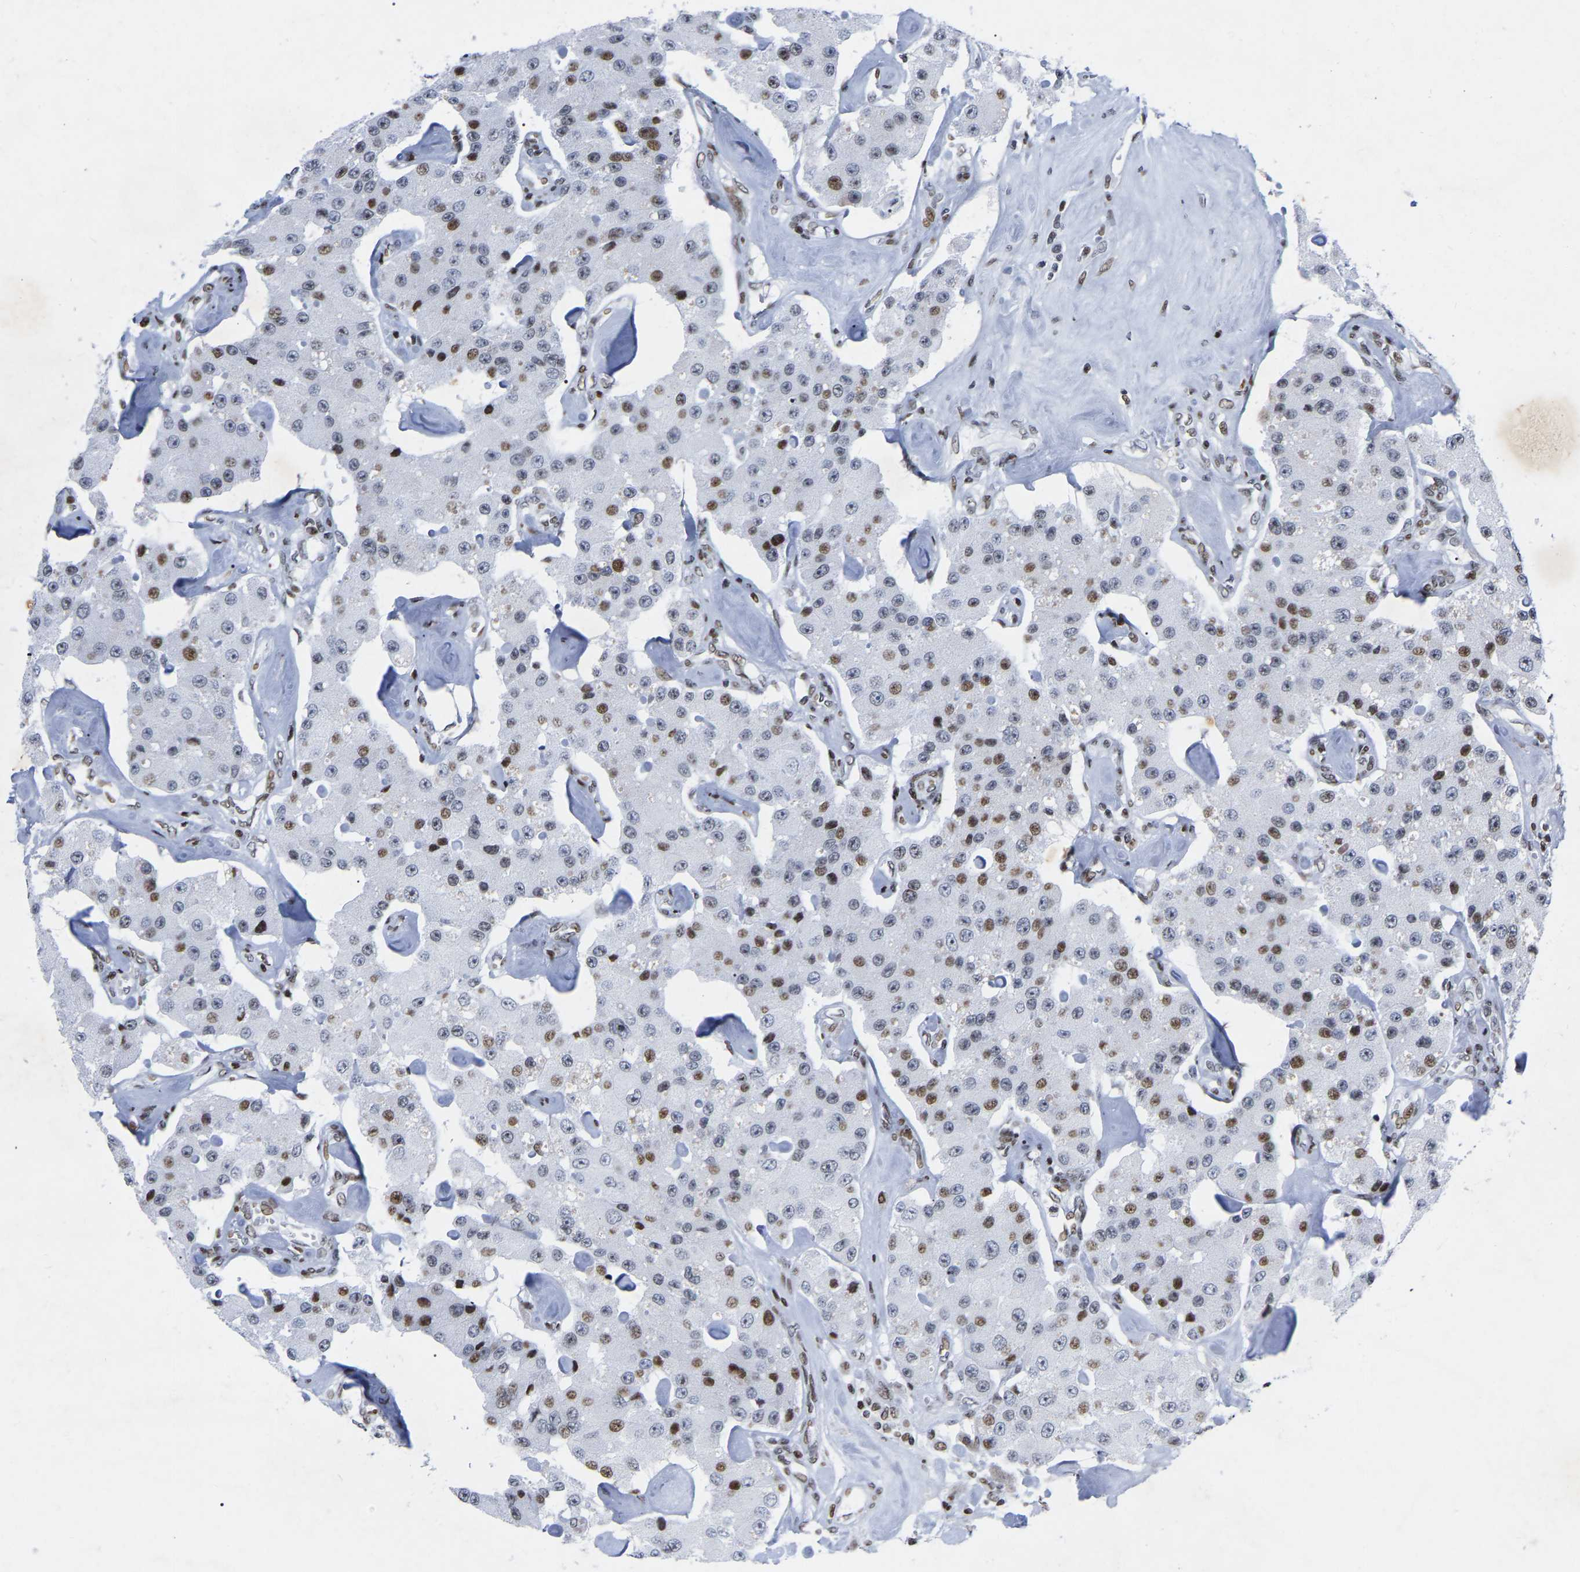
{"staining": {"intensity": "moderate", "quantity": "<25%", "location": "nuclear"}, "tissue": "carcinoid", "cell_type": "Tumor cells", "image_type": "cancer", "snomed": [{"axis": "morphology", "description": "Carcinoid, malignant, NOS"}, {"axis": "topography", "description": "Pancreas"}], "caption": "DAB (3,3'-diaminobenzidine) immunohistochemical staining of carcinoid exhibits moderate nuclear protein staining in approximately <25% of tumor cells.", "gene": "PRCC", "patient": {"sex": "male", "age": 41}}